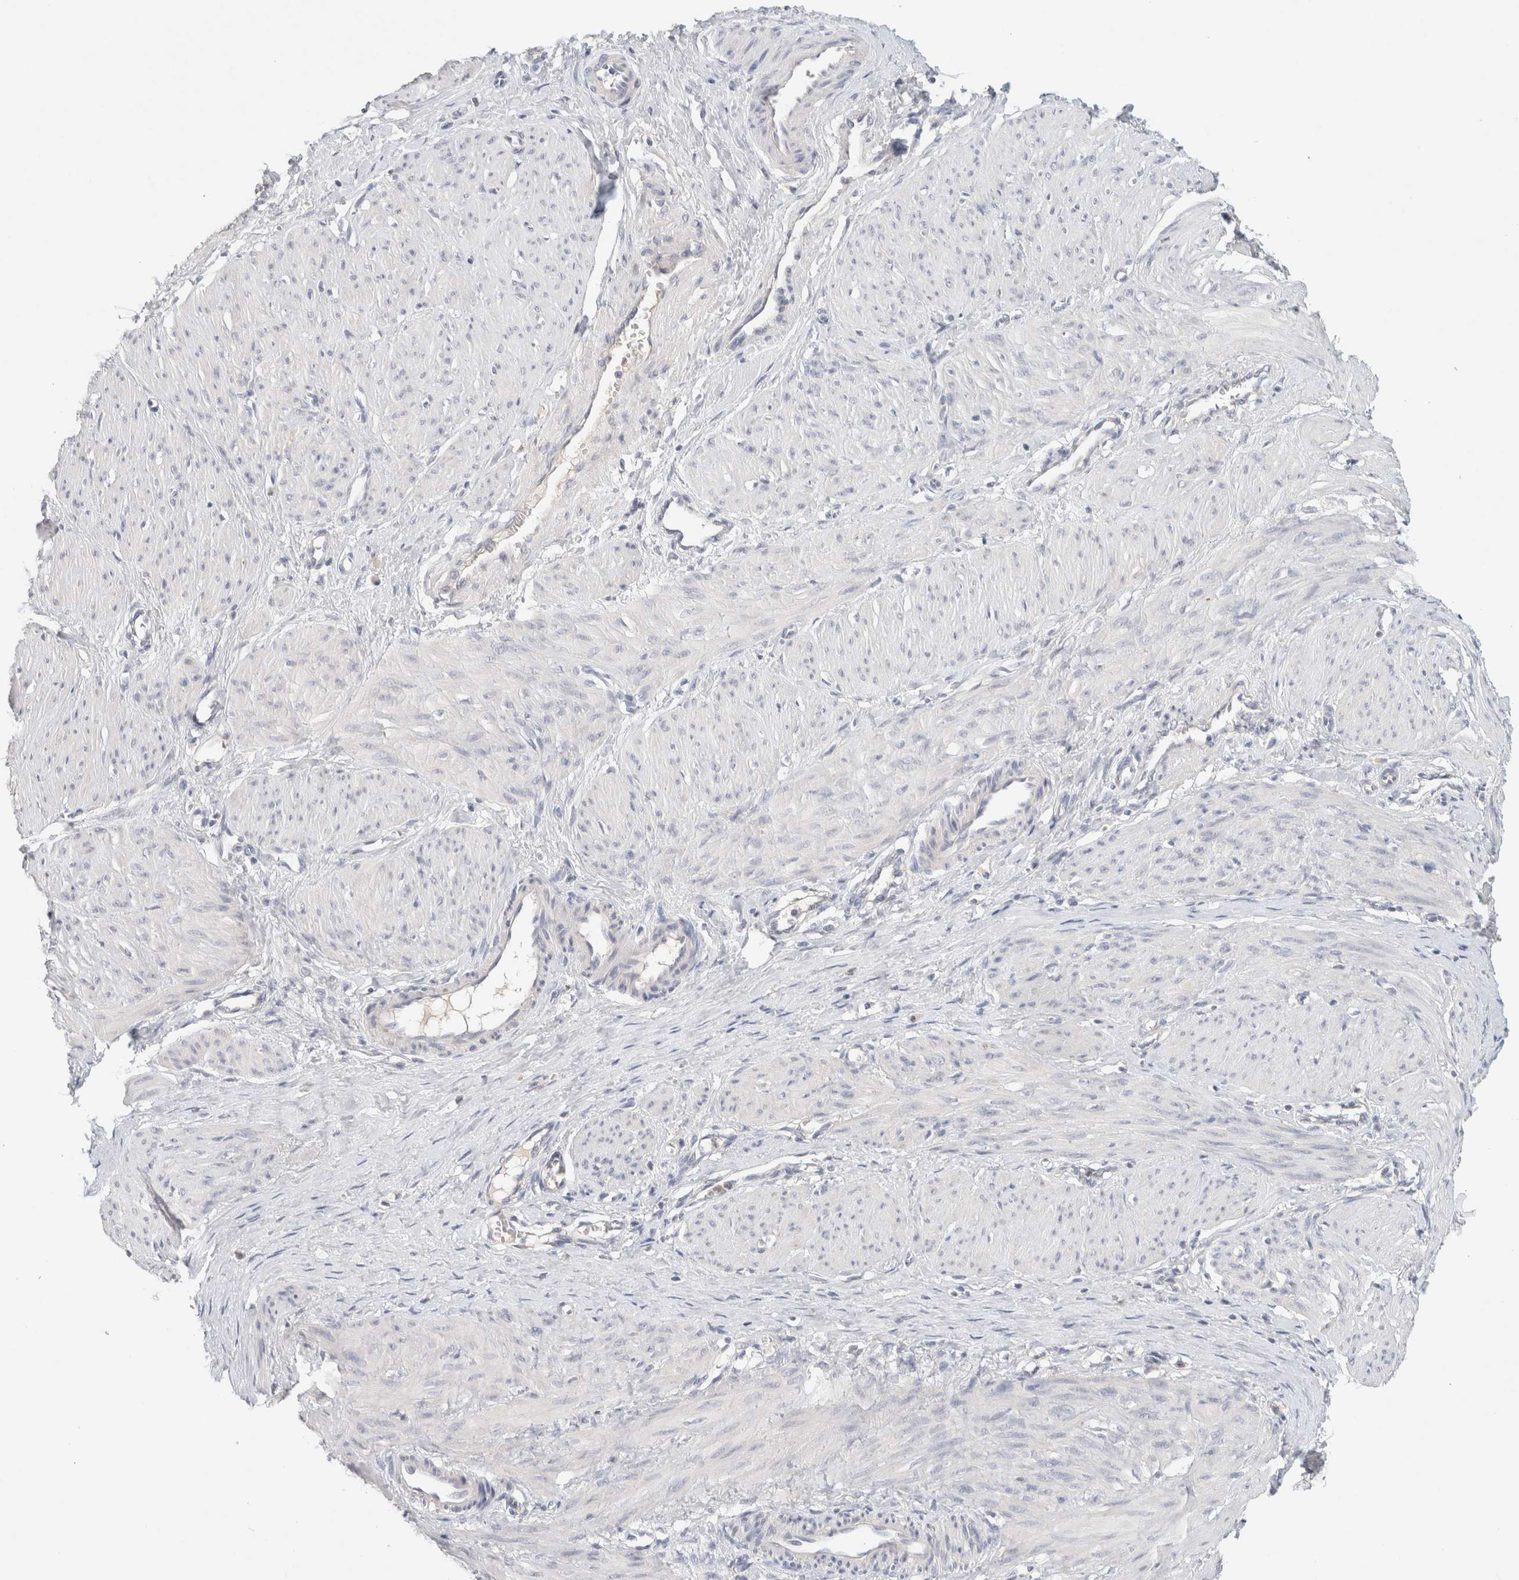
{"staining": {"intensity": "negative", "quantity": "none", "location": "none"}, "tissue": "smooth muscle", "cell_type": "Smooth muscle cells", "image_type": "normal", "snomed": [{"axis": "morphology", "description": "Normal tissue, NOS"}, {"axis": "topography", "description": "Endometrium"}], "caption": "Smooth muscle cells show no significant positivity in normal smooth muscle.", "gene": "MPP2", "patient": {"sex": "female", "age": 33}}